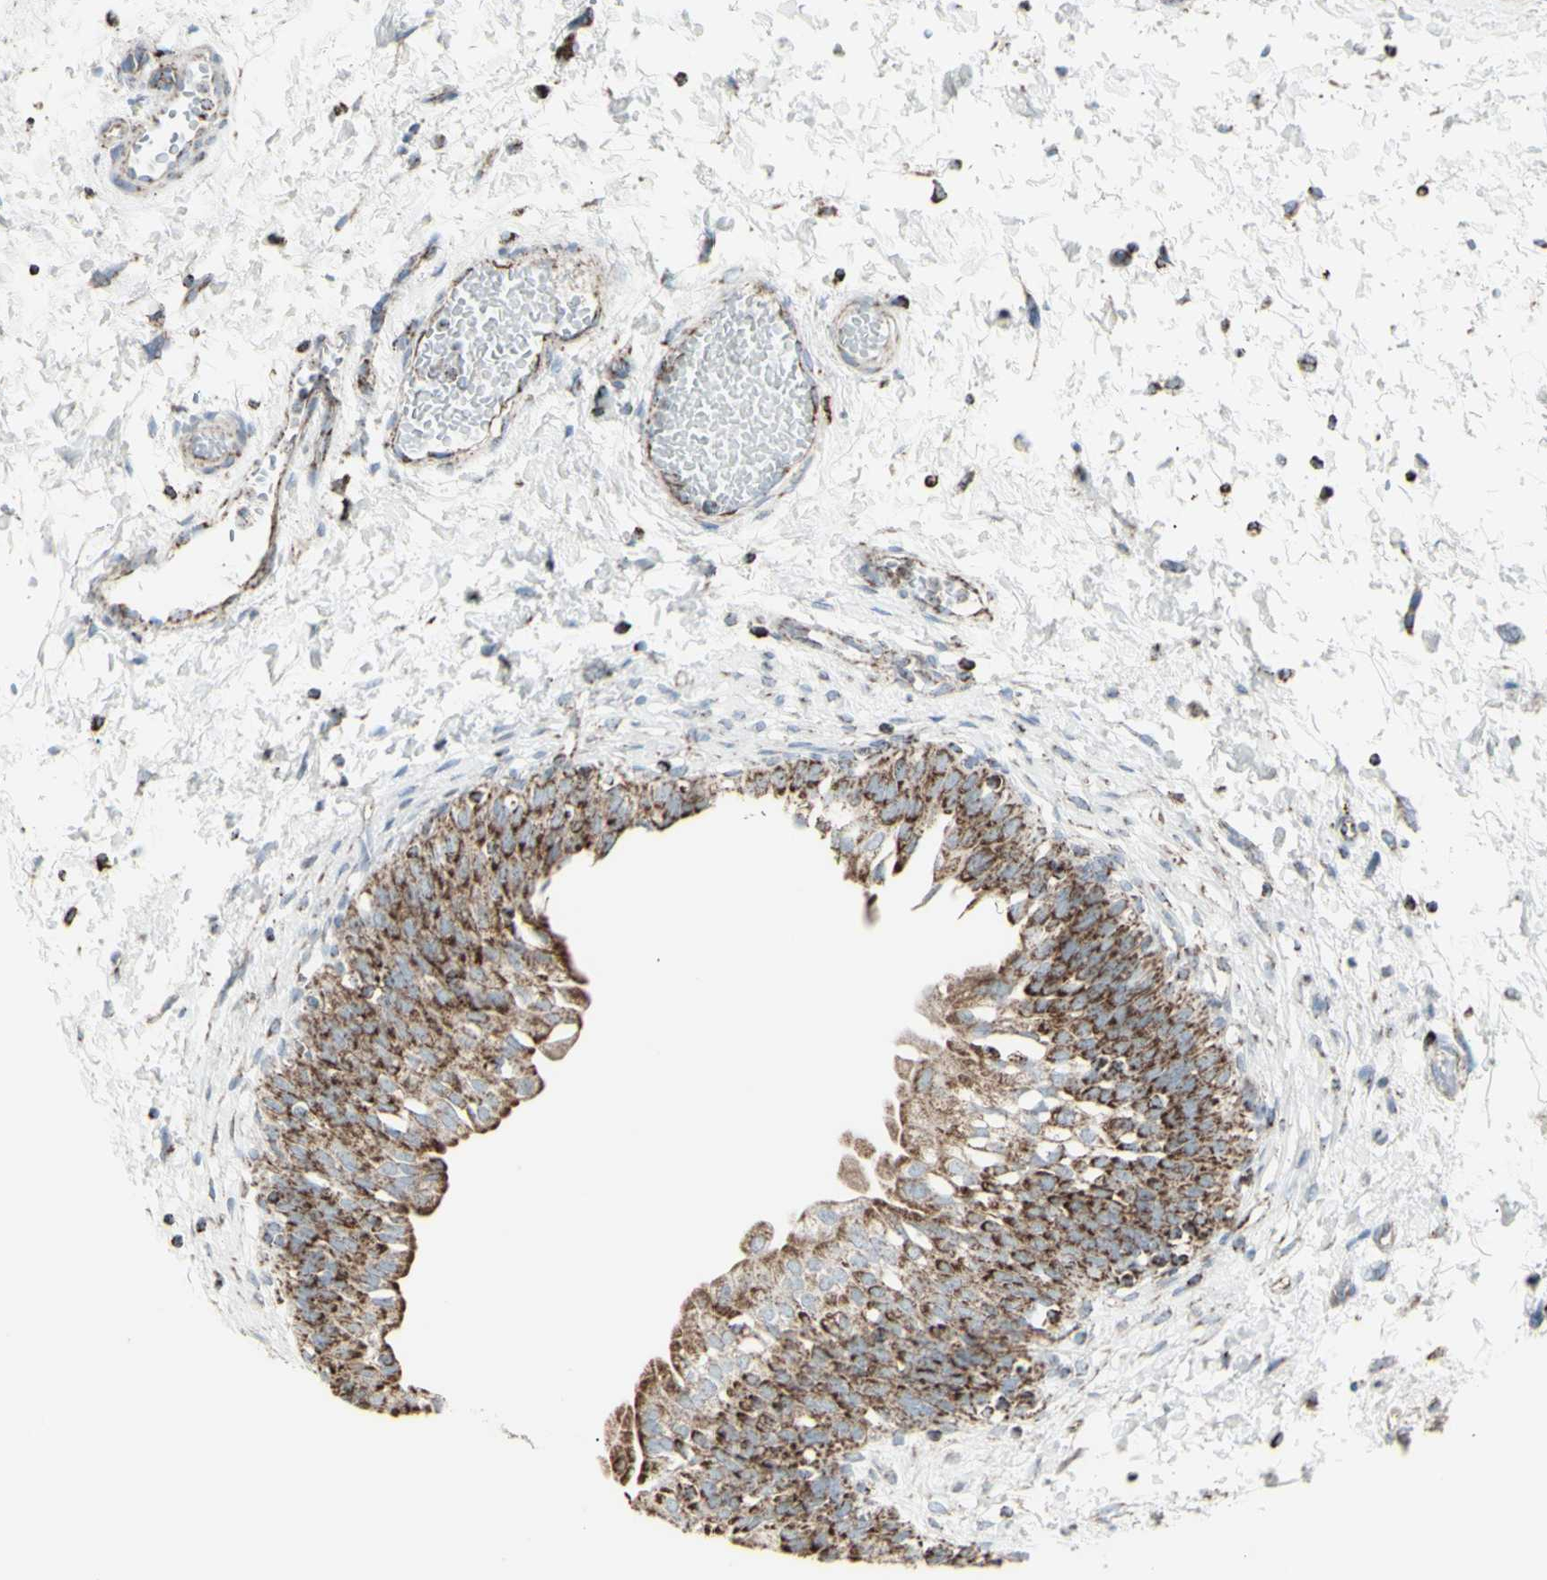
{"staining": {"intensity": "moderate", "quantity": ">75%", "location": "cytoplasmic/membranous"}, "tissue": "urinary bladder", "cell_type": "Urothelial cells", "image_type": "normal", "snomed": [{"axis": "morphology", "description": "Normal tissue, NOS"}, {"axis": "topography", "description": "Urinary bladder"}], "caption": "Protein expression analysis of unremarkable urinary bladder shows moderate cytoplasmic/membranous staining in about >75% of urothelial cells. The staining was performed using DAB (3,3'-diaminobenzidine), with brown indicating positive protein expression. Nuclei are stained blue with hematoxylin.", "gene": "PLGRKT", "patient": {"sex": "male", "age": 55}}